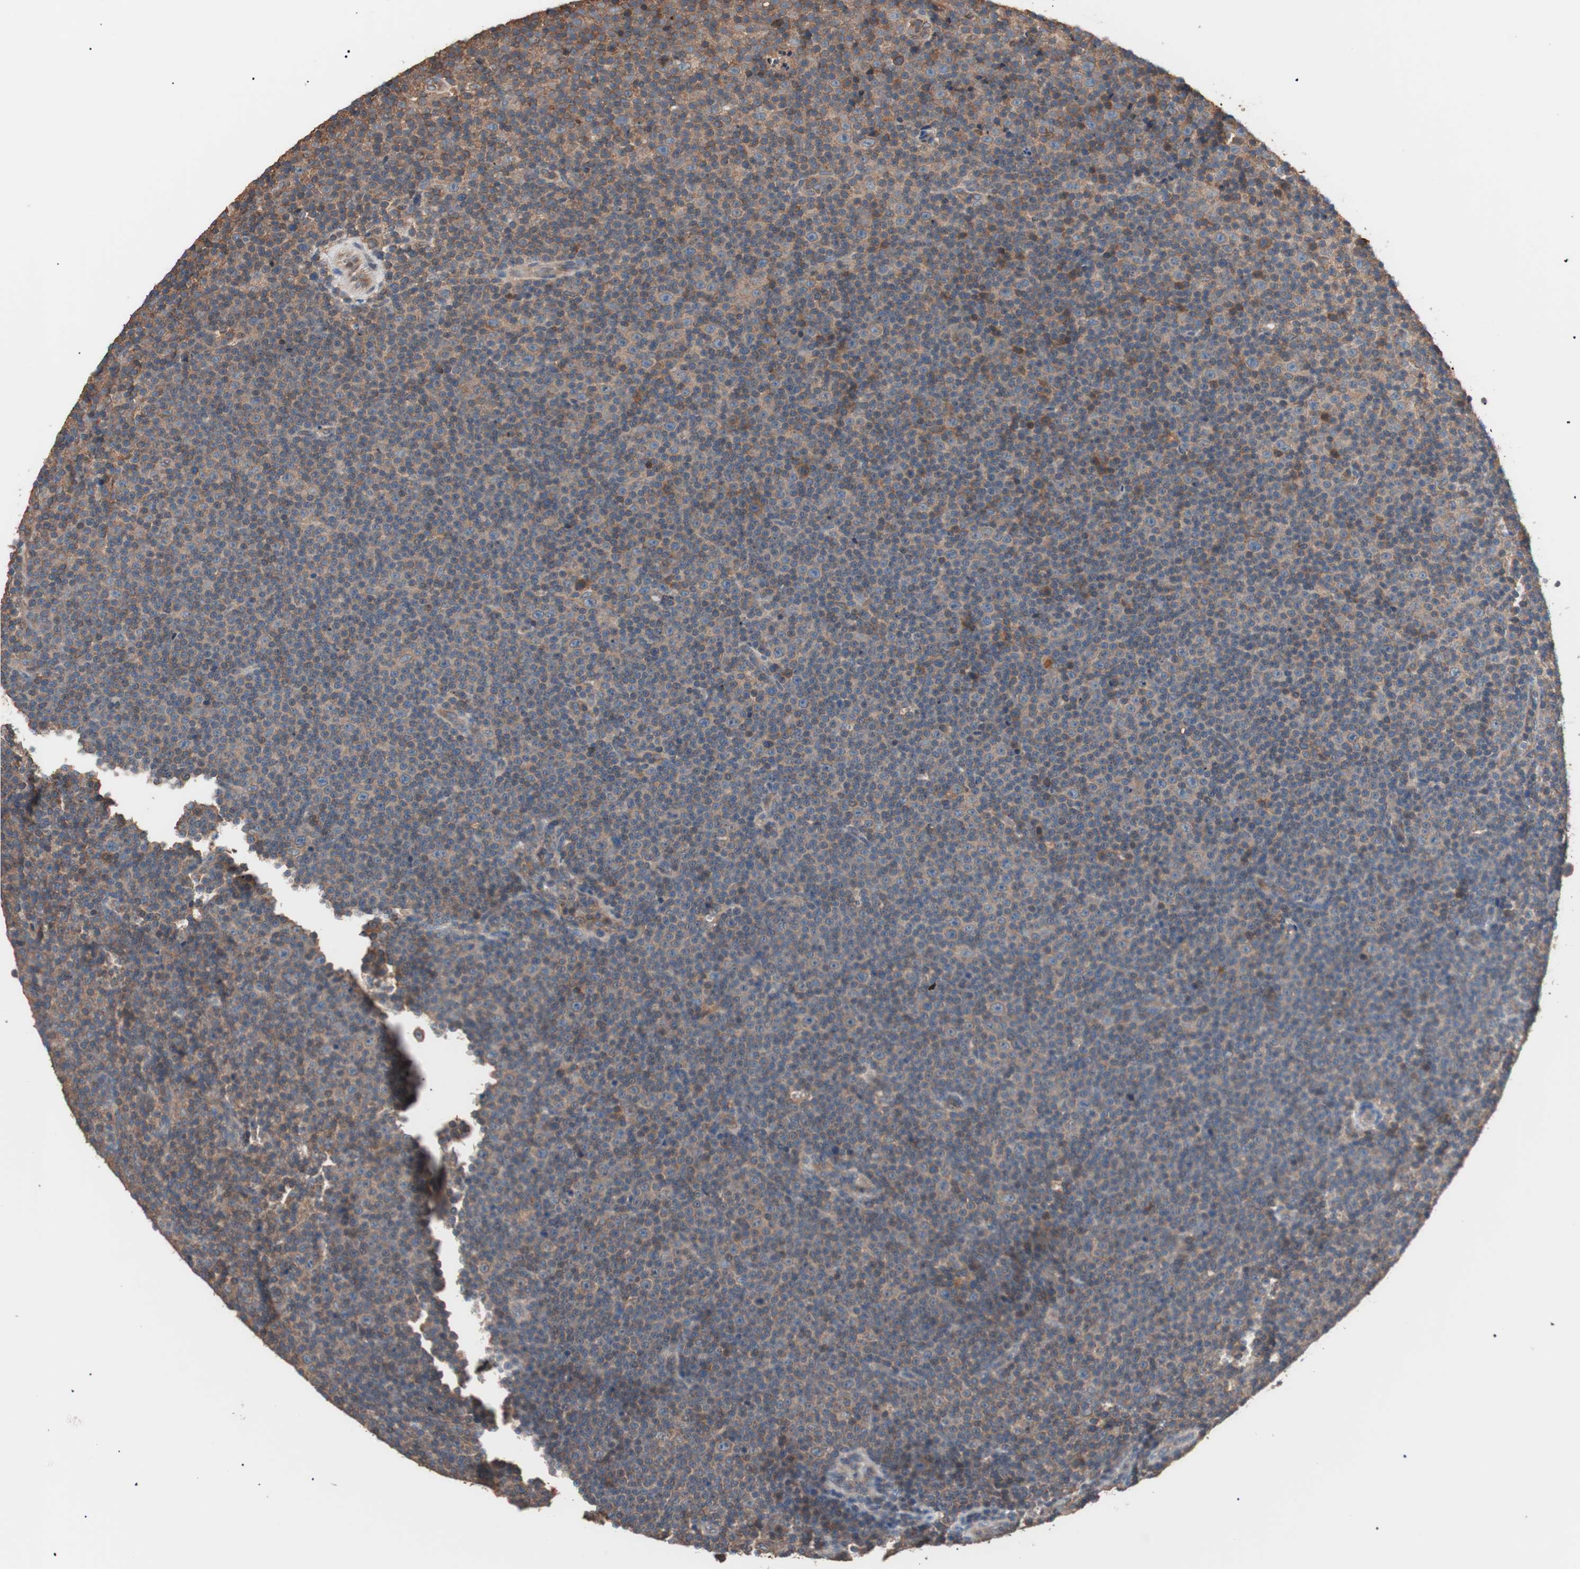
{"staining": {"intensity": "moderate", "quantity": ">75%", "location": "cytoplasmic/membranous"}, "tissue": "lymphoma", "cell_type": "Tumor cells", "image_type": "cancer", "snomed": [{"axis": "morphology", "description": "Malignant lymphoma, non-Hodgkin's type, Low grade"}, {"axis": "topography", "description": "Lymph node"}], "caption": "Lymphoma tissue reveals moderate cytoplasmic/membranous expression in about >75% of tumor cells, visualized by immunohistochemistry.", "gene": "GLYCTK", "patient": {"sex": "female", "age": 67}}